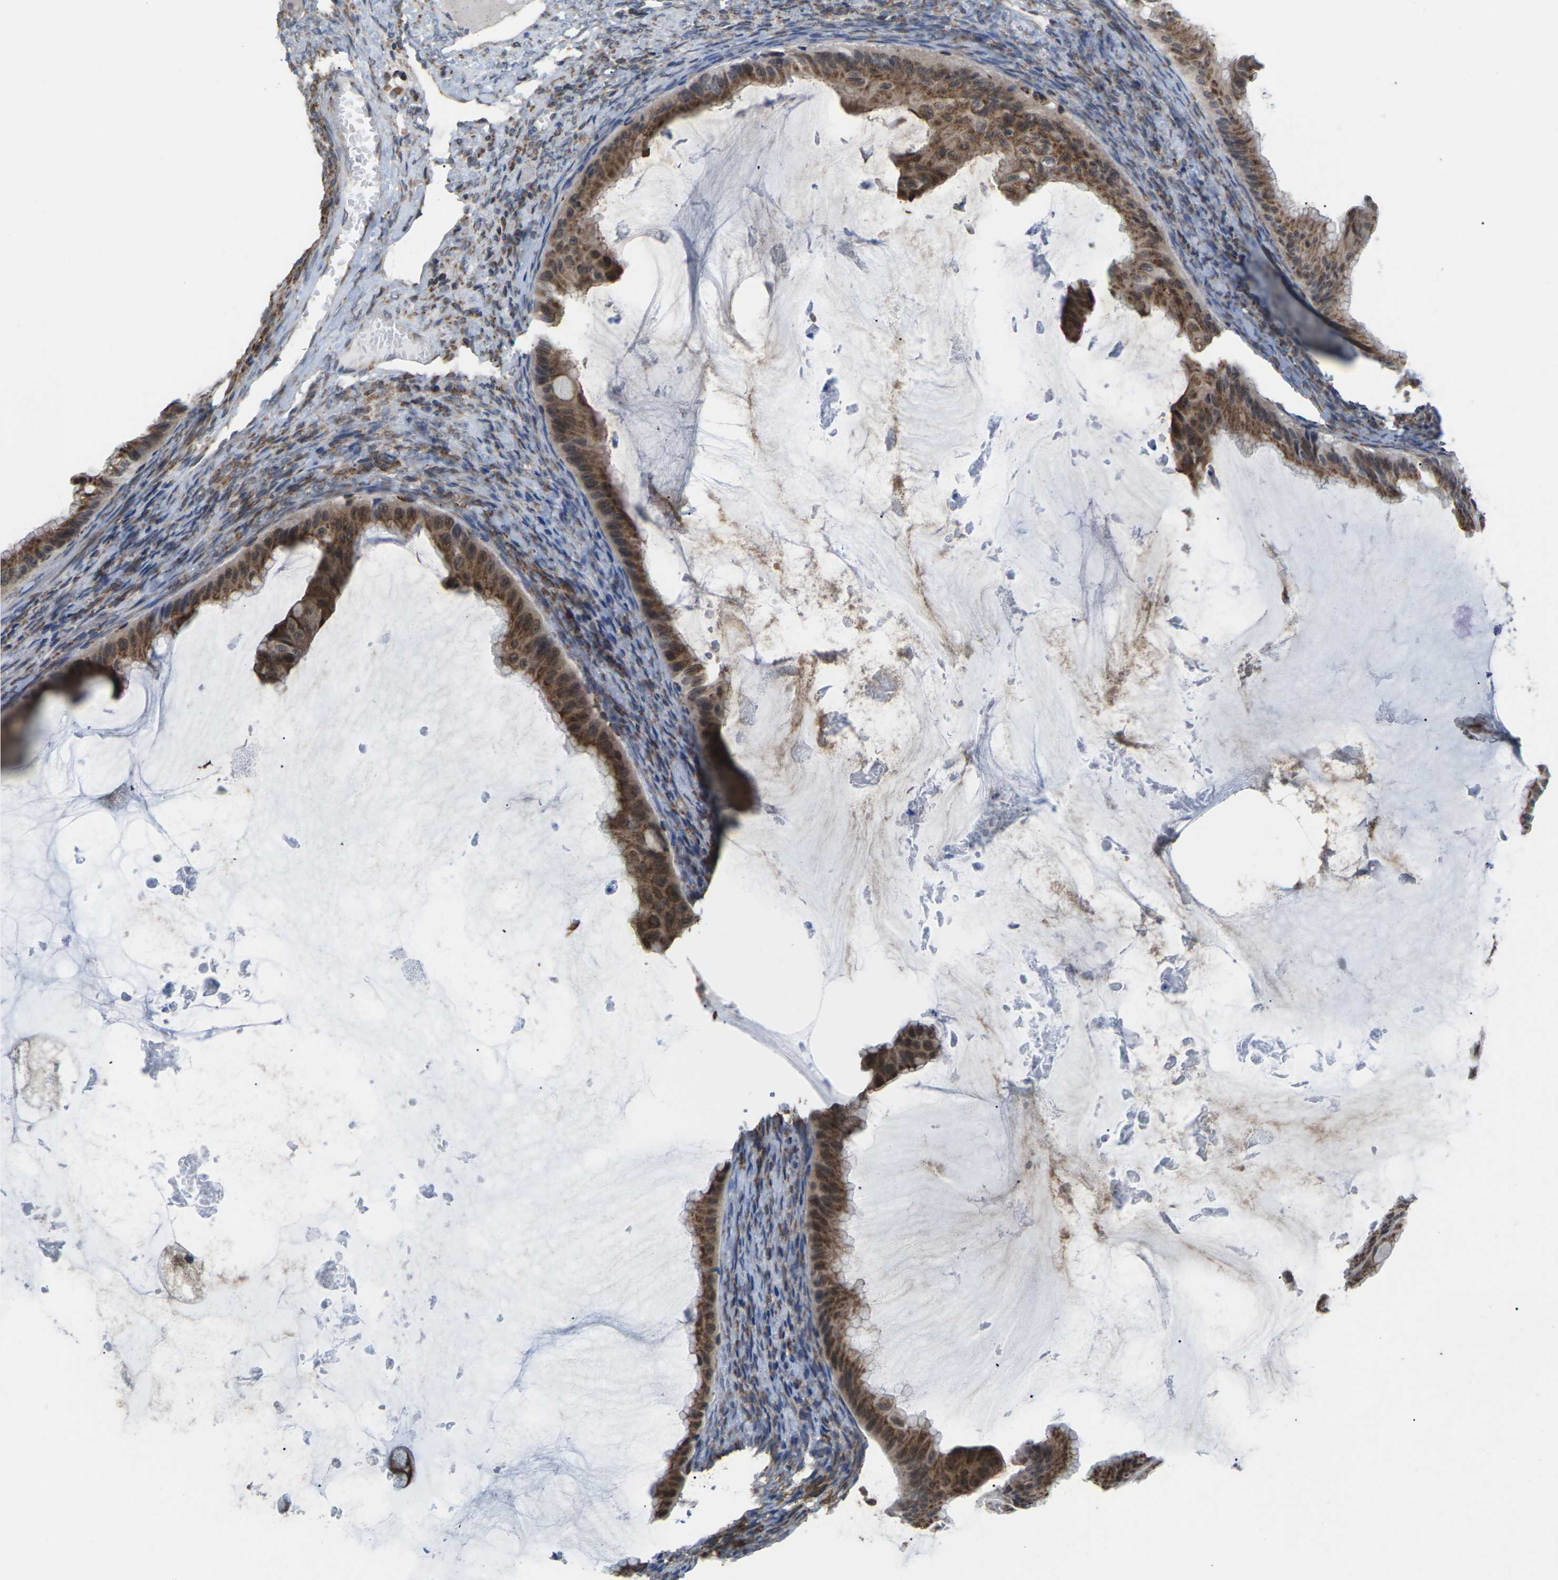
{"staining": {"intensity": "moderate", "quantity": ">75%", "location": "cytoplasmic/membranous"}, "tissue": "ovarian cancer", "cell_type": "Tumor cells", "image_type": "cancer", "snomed": [{"axis": "morphology", "description": "Cystadenocarcinoma, mucinous, NOS"}, {"axis": "topography", "description": "Ovary"}], "caption": "A medium amount of moderate cytoplasmic/membranous positivity is appreciated in about >75% of tumor cells in ovarian cancer tissue.", "gene": "PDZK1IP1", "patient": {"sex": "female", "age": 61}}